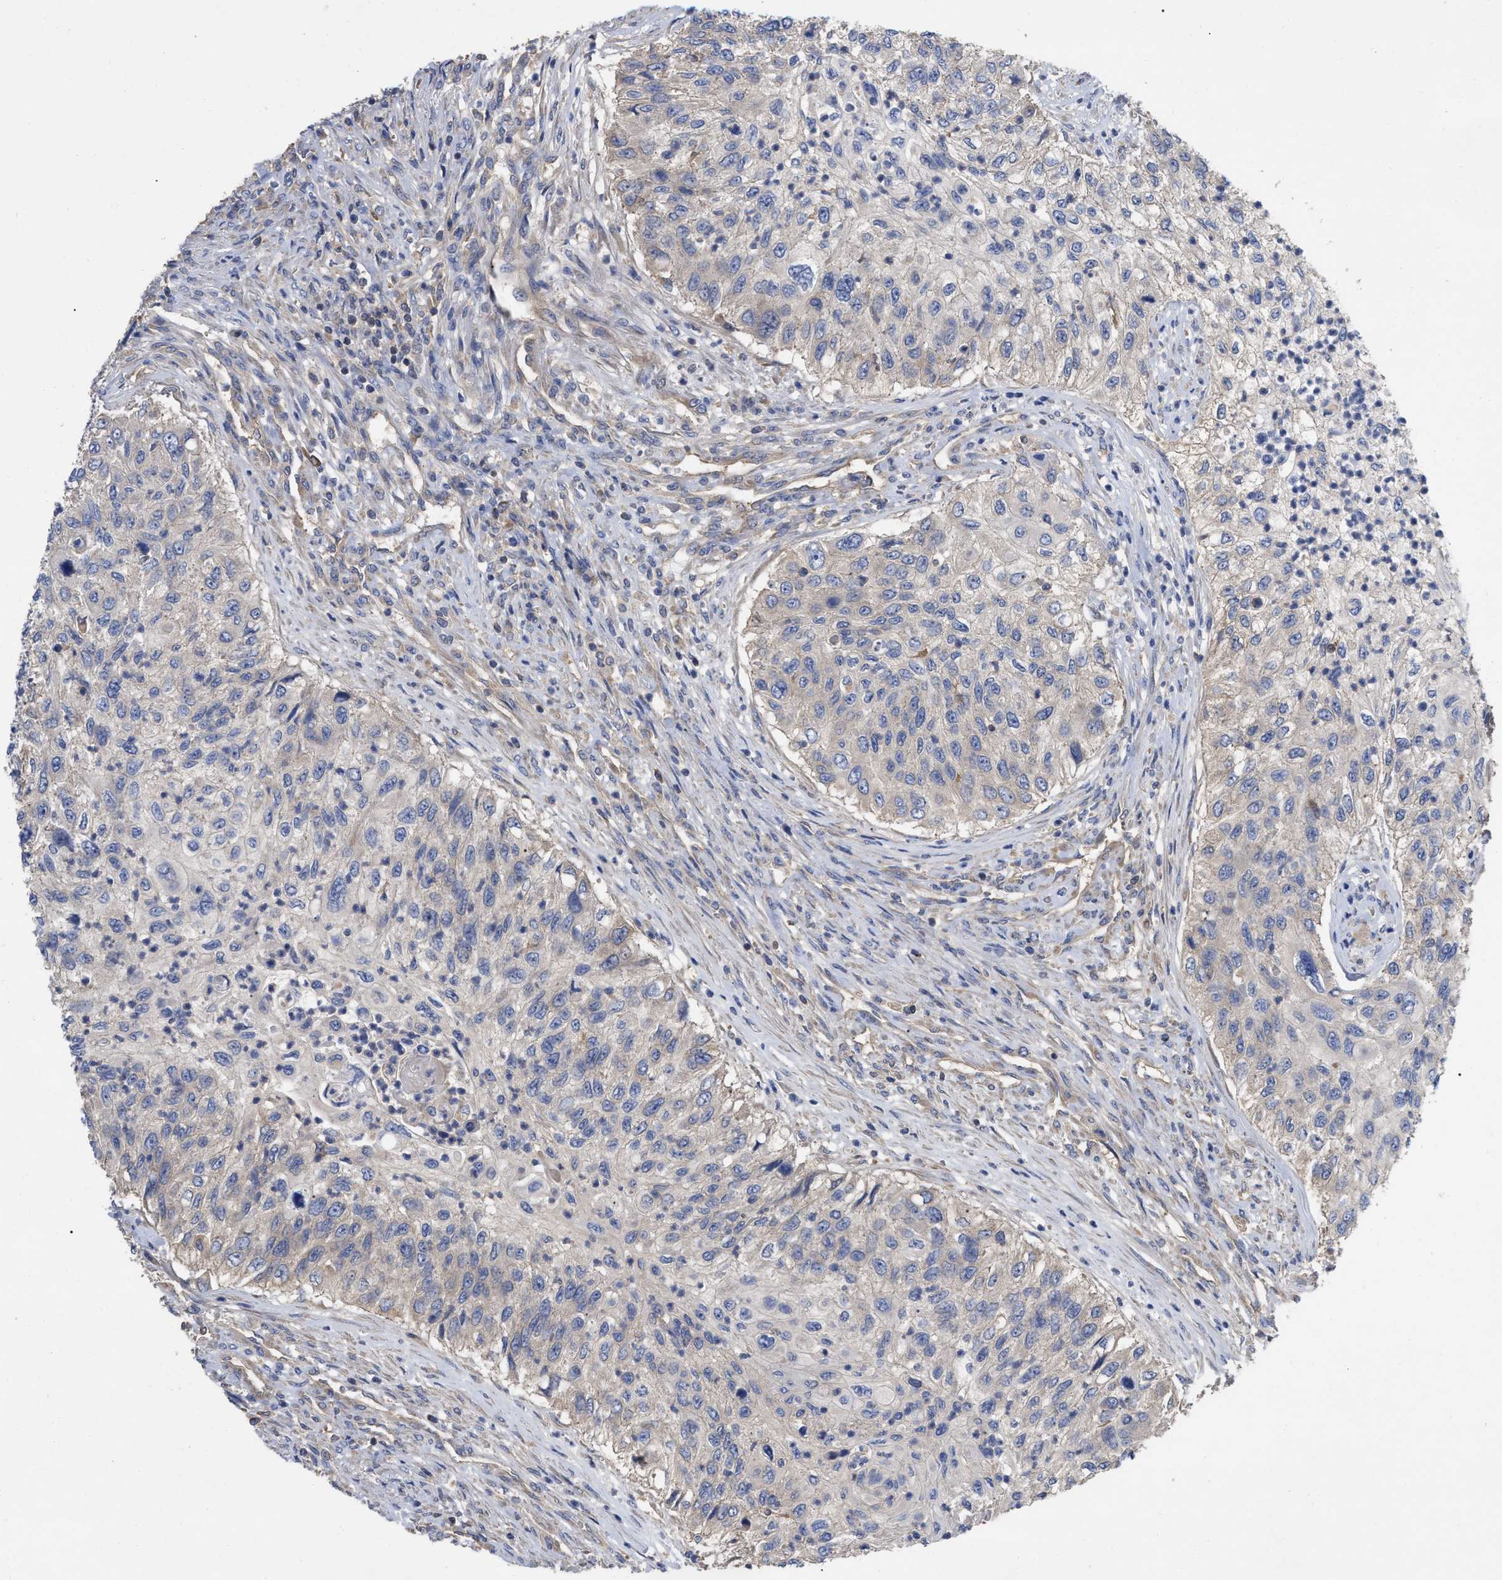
{"staining": {"intensity": "negative", "quantity": "none", "location": "none"}, "tissue": "urothelial cancer", "cell_type": "Tumor cells", "image_type": "cancer", "snomed": [{"axis": "morphology", "description": "Urothelial carcinoma, High grade"}, {"axis": "topography", "description": "Urinary bladder"}], "caption": "The histopathology image shows no staining of tumor cells in urothelial cancer. Nuclei are stained in blue.", "gene": "RAP1GDS1", "patient": {"sex": "female", "age": 60}}